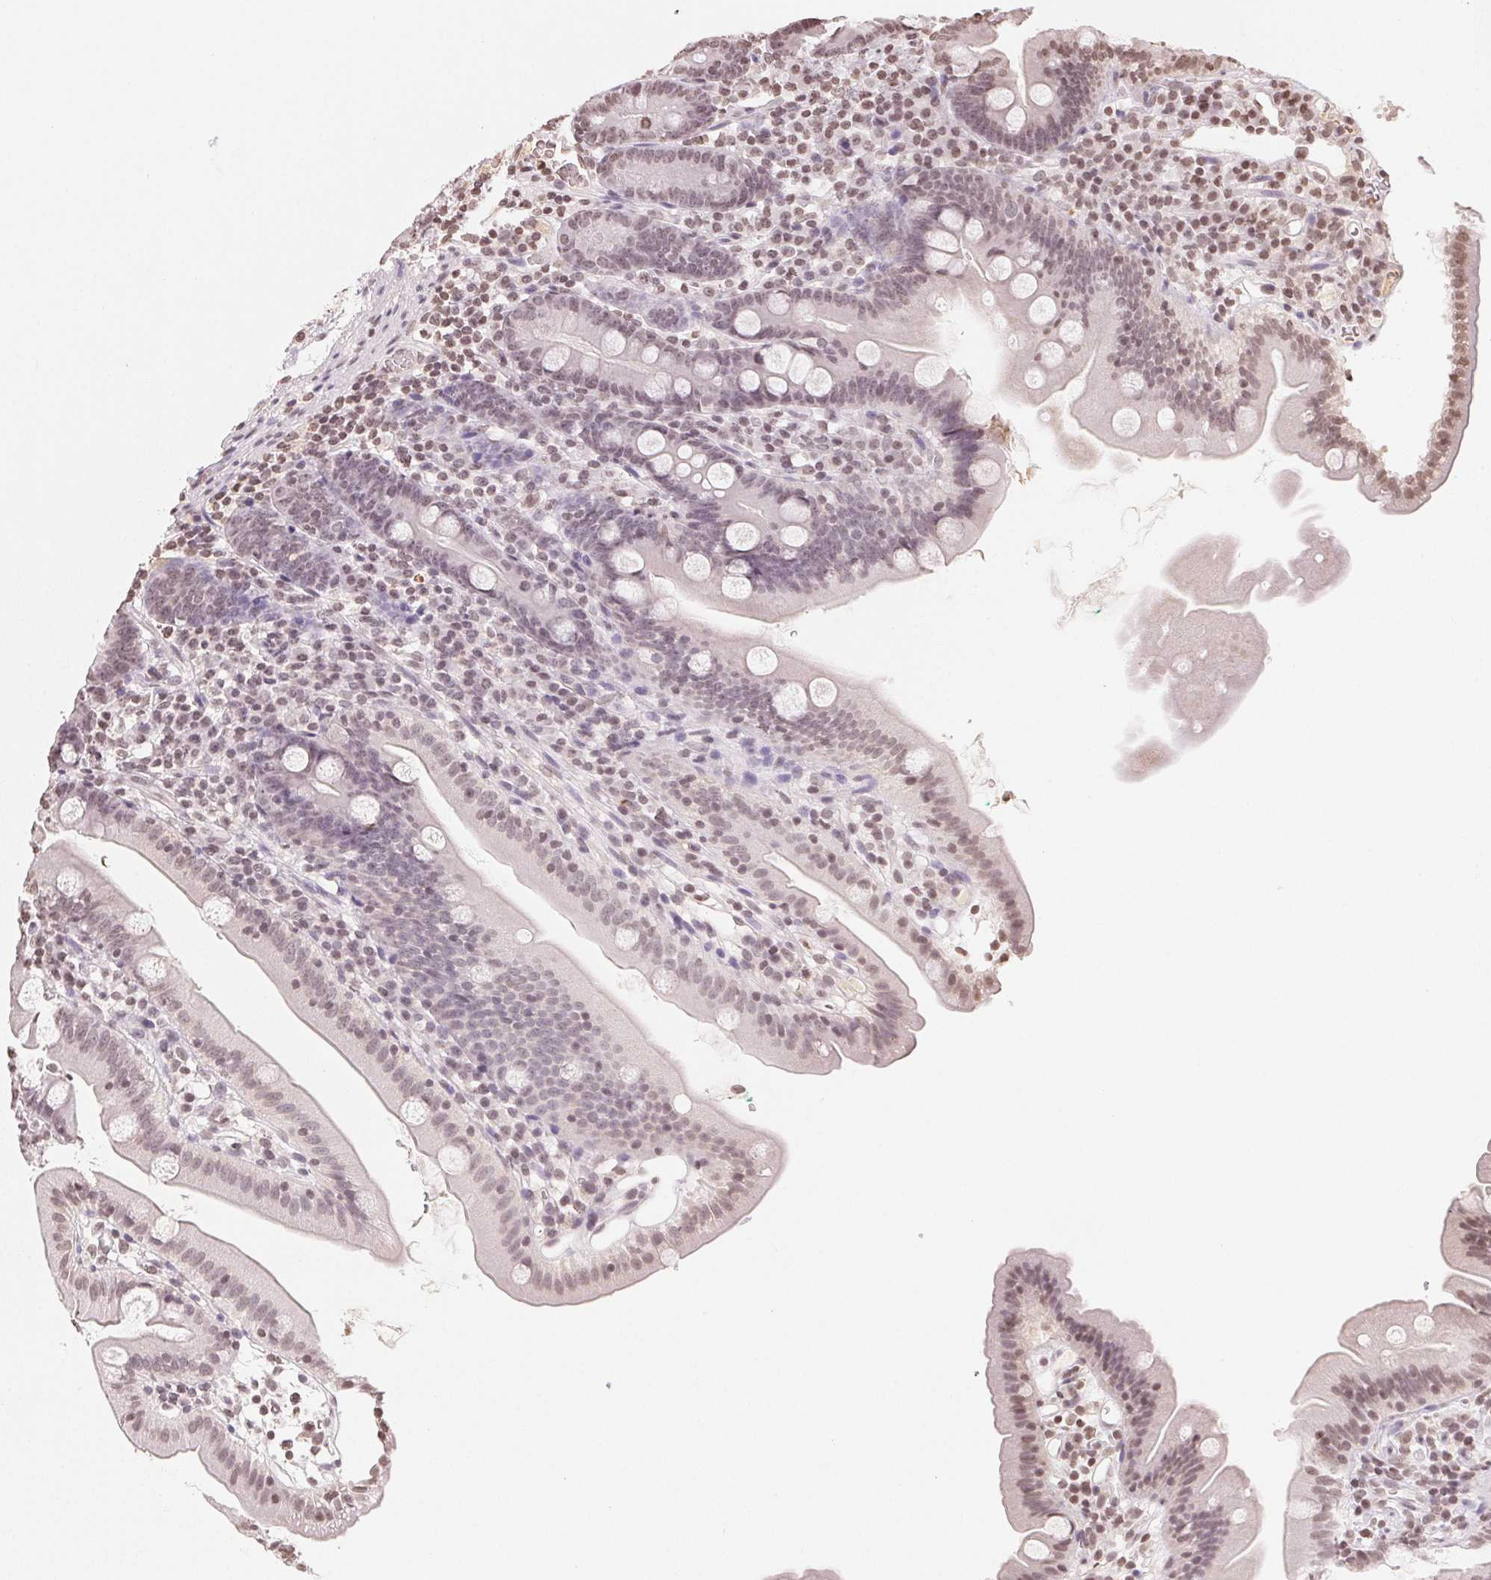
{"staining": {"intensity": "weak", "quantity": "25%-75%", "location": "nuclear"}, "tissue": "duodenum", "cell_type": "Glandular cells", "image_type": "normal", "snomed": [{"axis": "morphology", "description": "Normal tissue, NOS"}, {"axis": "topography", "description": "Duodenum"}], "caption": "Immunohistochemistry histopathology image of normal human duodenum stained for a protein (brown), which exhibits low levels of weak nuclear expression in about 25%-75% of glandular cells.", "gene": "TBP", "patient": {"sex": "female", "age": 67}}